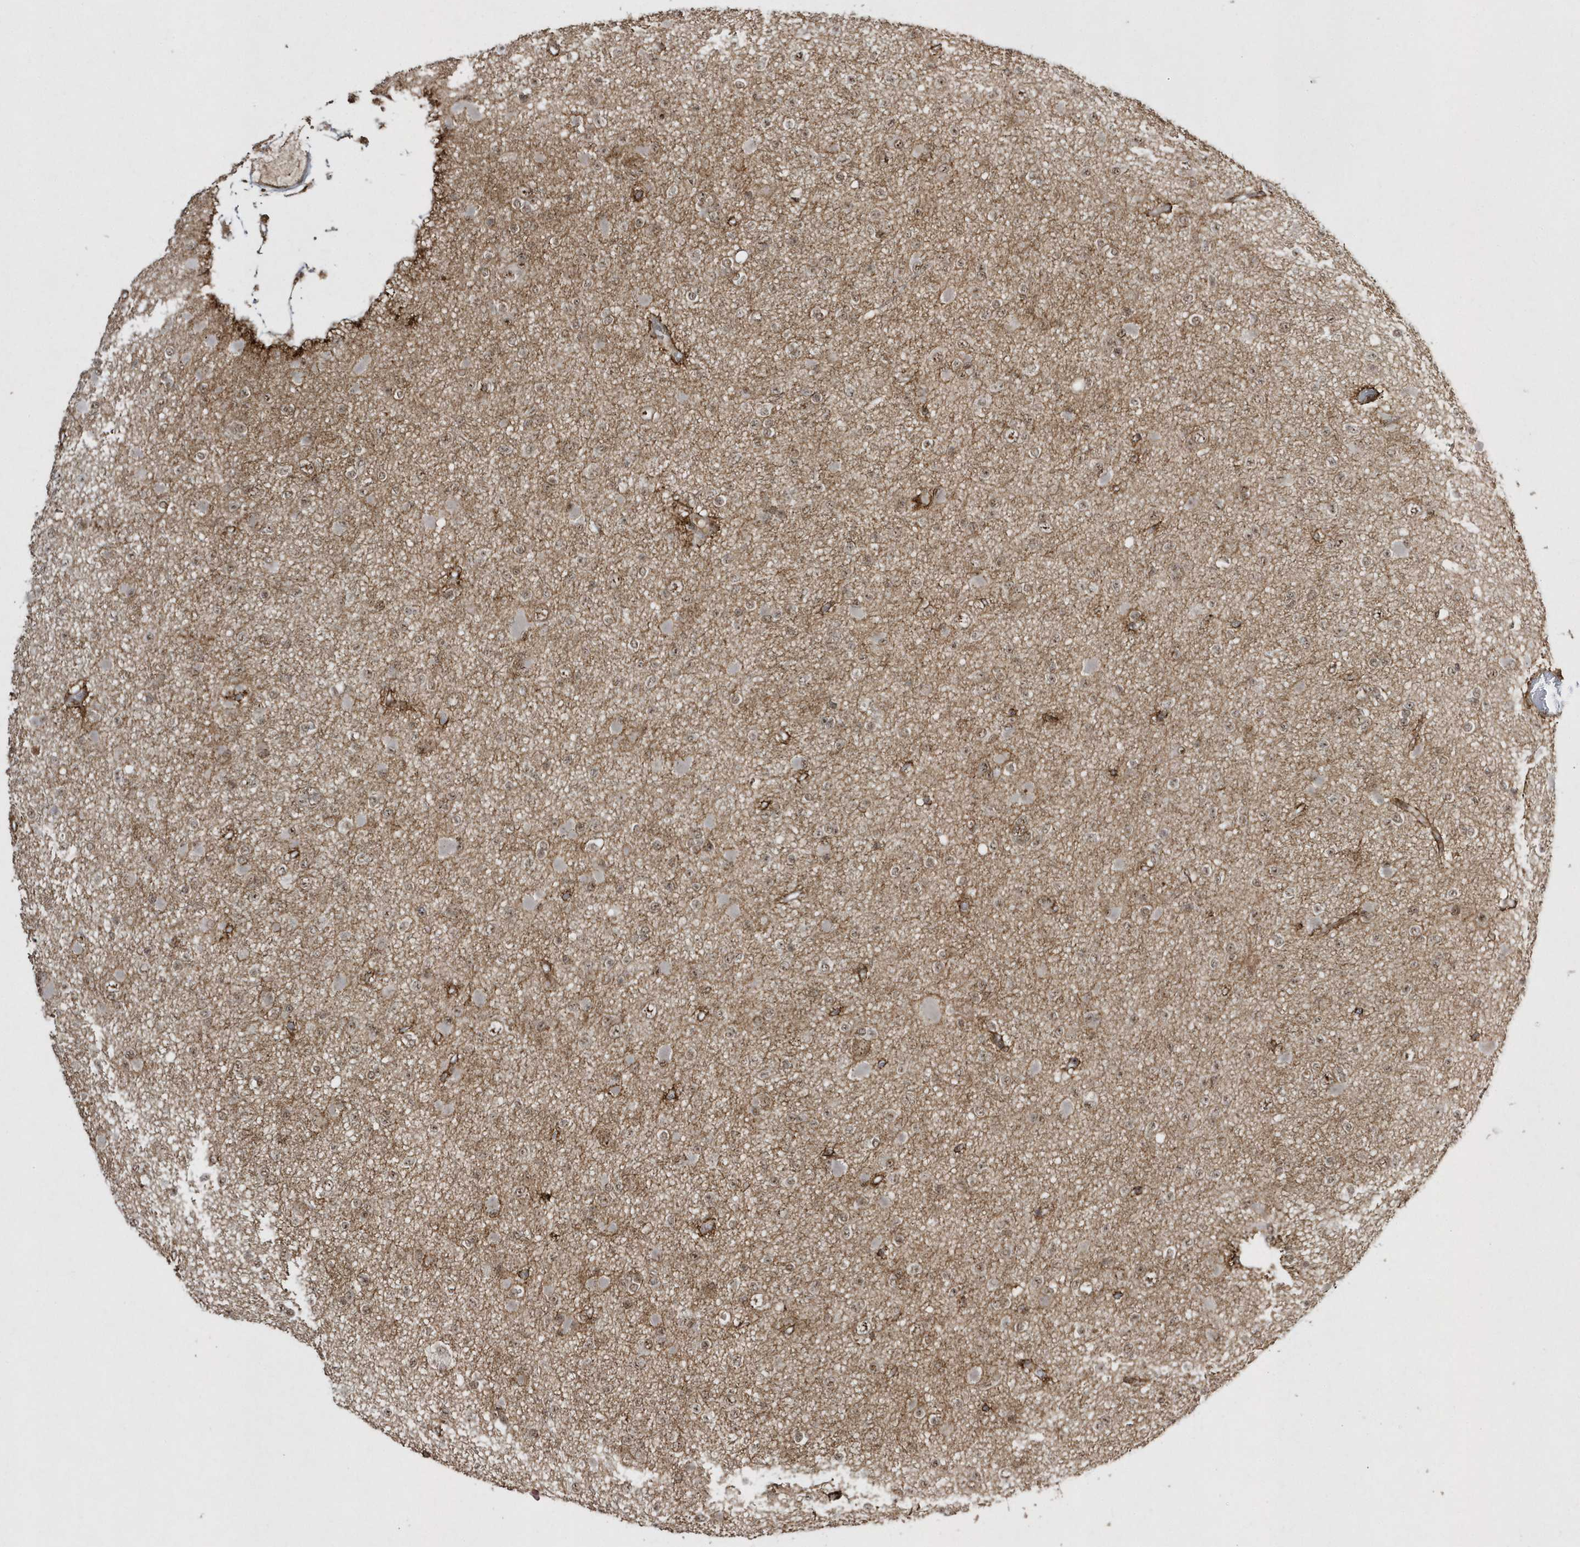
{"staining": {"intensity": "moderate", "quantity": ">75%", "location": "nuclear"}, "tissue": "glioma", "cell_type": "Tumor cells", "image_type": "cancer", "snomed": [{"axis": "morphology", "description": "Glioma, malignant, Low grade"}, {"axis": "topography", "description": "Brain"}], "caption": "An immunohistochemistry (IHC) micrograph of tumor tissue is shown. Protein staining in brown labels moderate nuclear positivity in malignant low-grade glioma within tumor cells. The staining was performed using DAB (3,3'-diaminobenzidine), with brown indicating positive protein expression. Nuclei are stained blue with hematoxylin.", "gene": "POLR3B", "patient": {"sex": "female", "age": 22}}